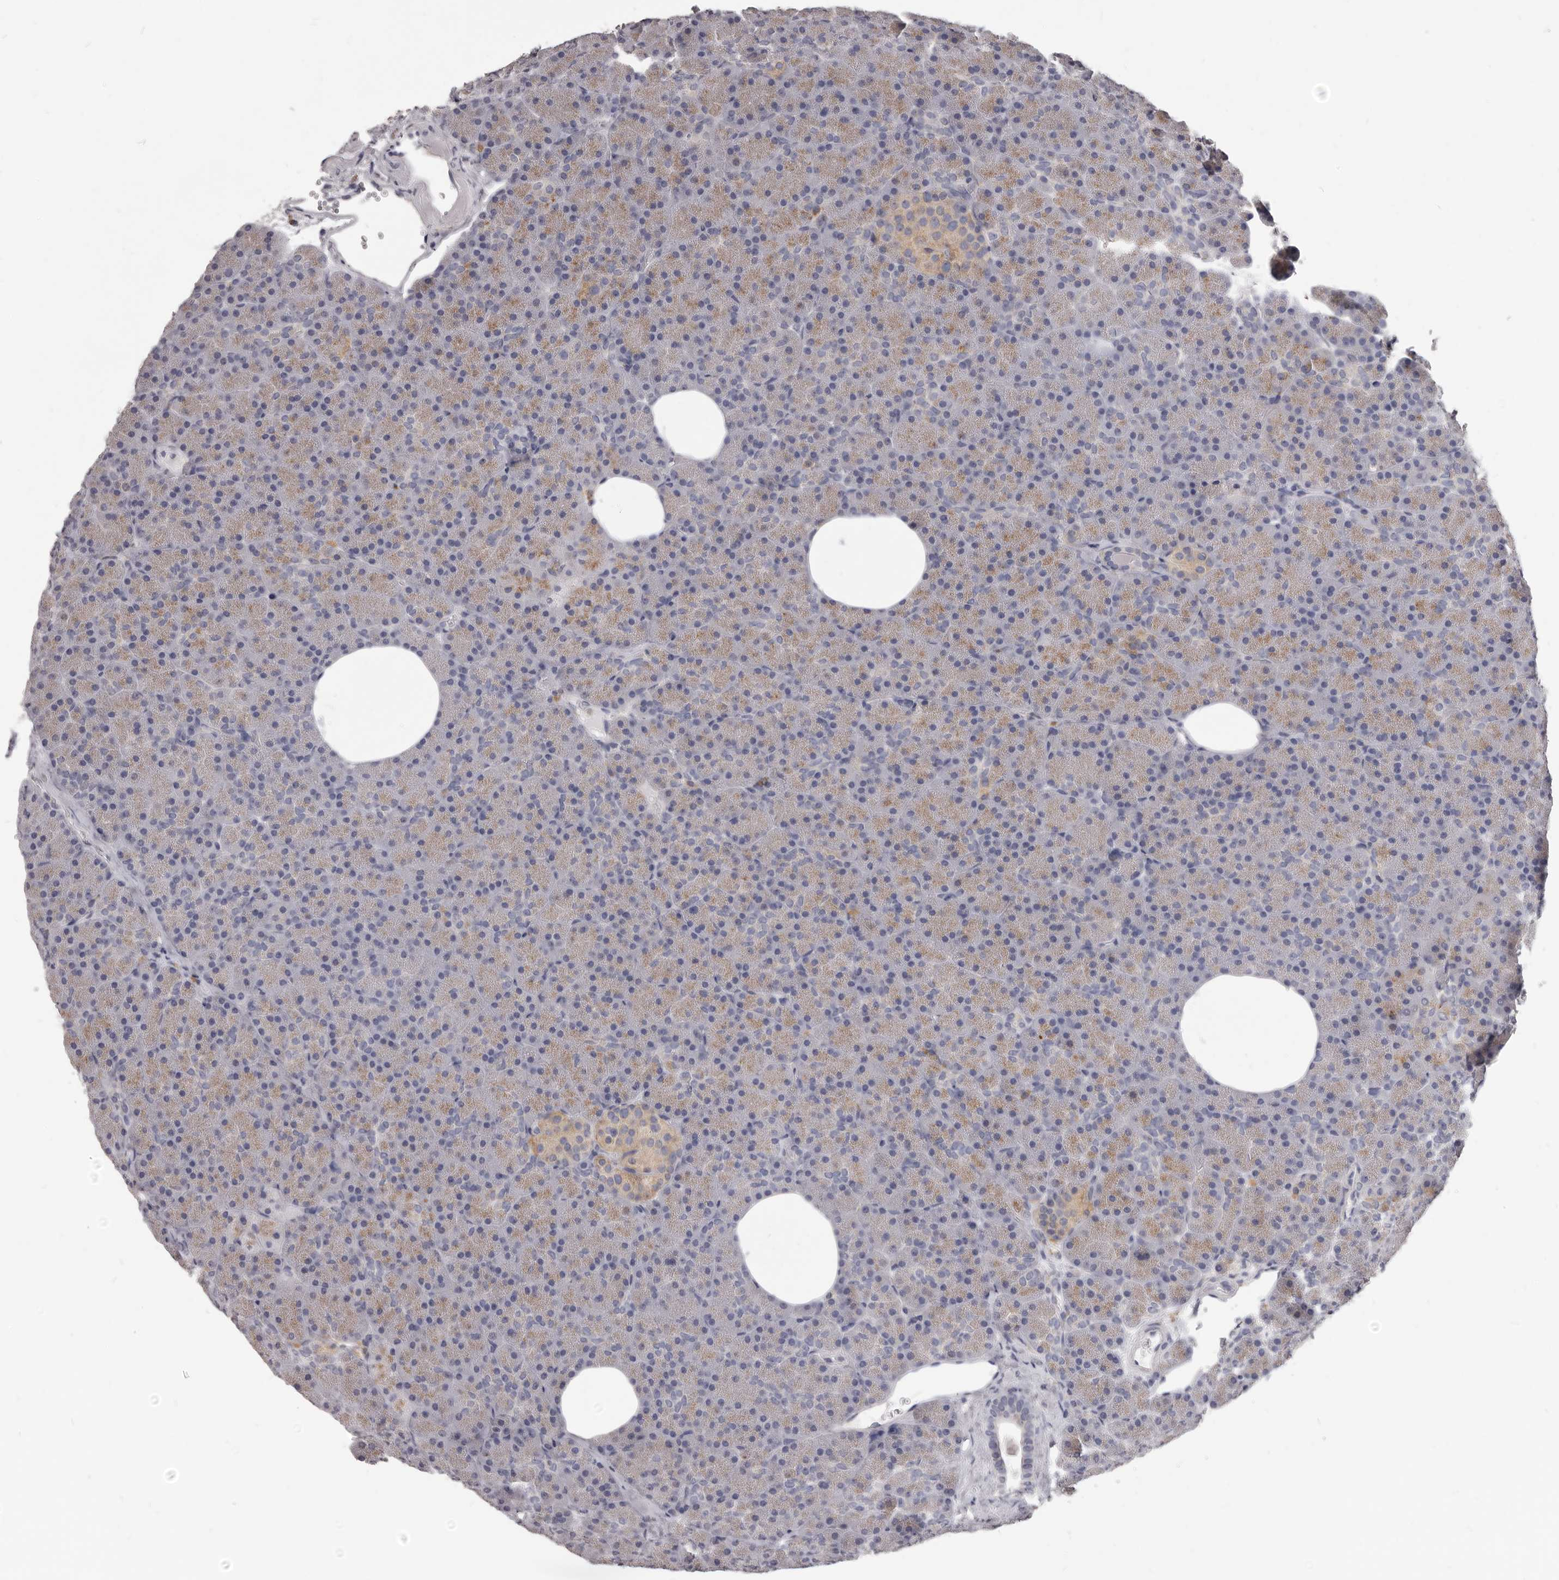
{"staining": {"intensity": "weak", "quantity": ">75%", "location": "cytoplasmic/membranous"}, "tissue": "pancreas", "cell_type": "Exocrine glandular cells", "image_type": "normal", "snomed": [{"axis": "morphology", "description": "Normal tissue, NOS"}, {"axis": "morphology", "description": "Carcinoid, malignant, NOS"}, {"axis": "topography", "description": "Pancreas"}], "caption": "Pancreas stained for a protein (brown) demonstrates weak cytoplasmic/membranous positive positivity in about >75% of exocrine glandular cells.", "gene": "PI4K2A", "patient": {"sex": "female", "age": 35}}